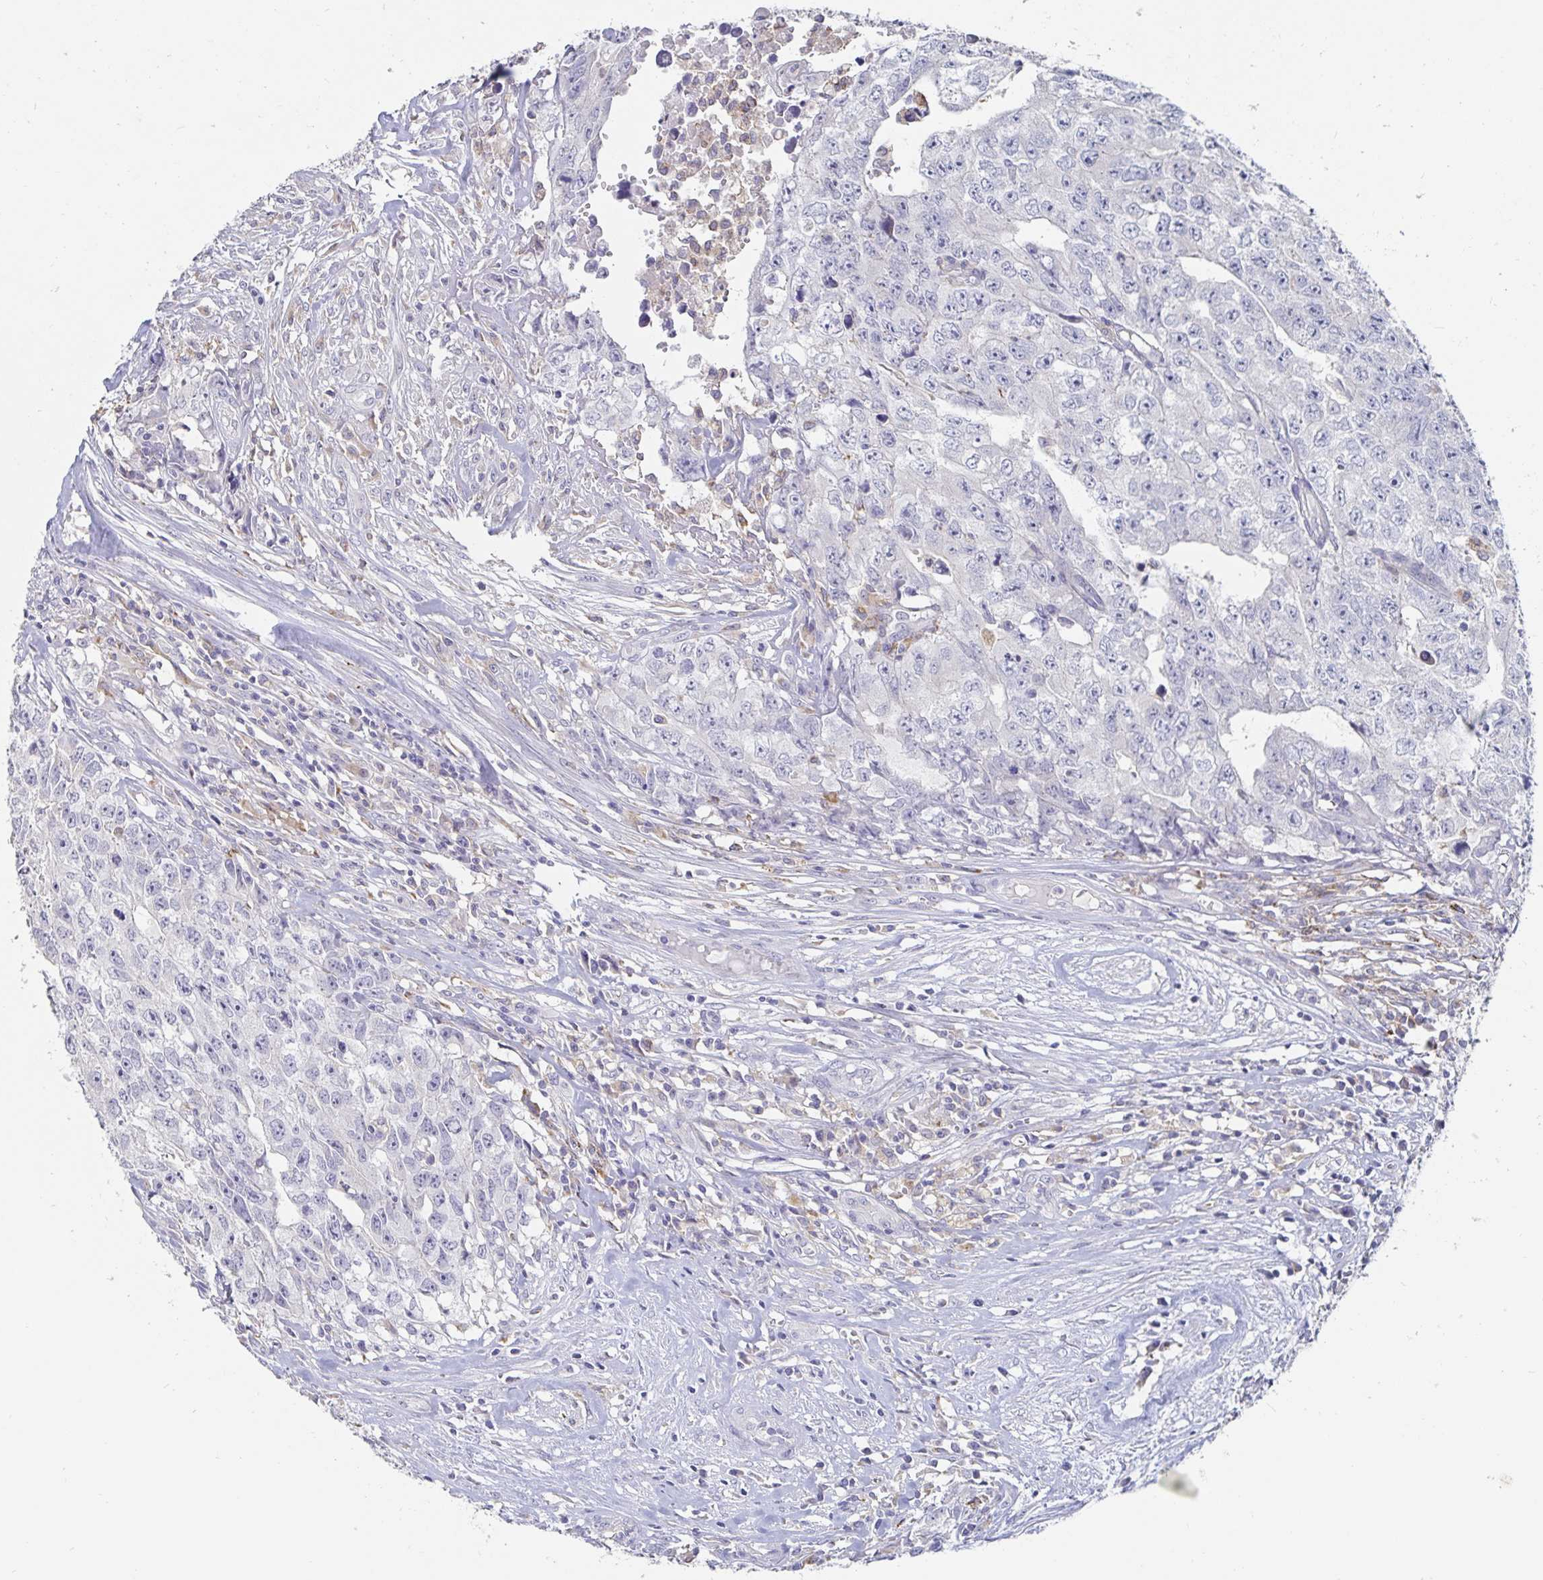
{"staining": {"intensity": "negative", "quantity": "none", "location": "none"}, "tissue": "testis cancer", "cell_type": "Tumor cells", "image_type": "cancer", "snomed": [{"axis": "morphology", "description": "Carcinoma, Embryonal, NOS"}, {"axis": "morphology", "description": "Teratoma, malignant, NOS"}, {"axis": "topography", "description": "Testis"}], "caption": "Tumor cells are negative for brown protein staining in testis cancer (embryonal carcinoma).", "gene": "SPPL3", "patient": {"sex": "male", "age": 24}}